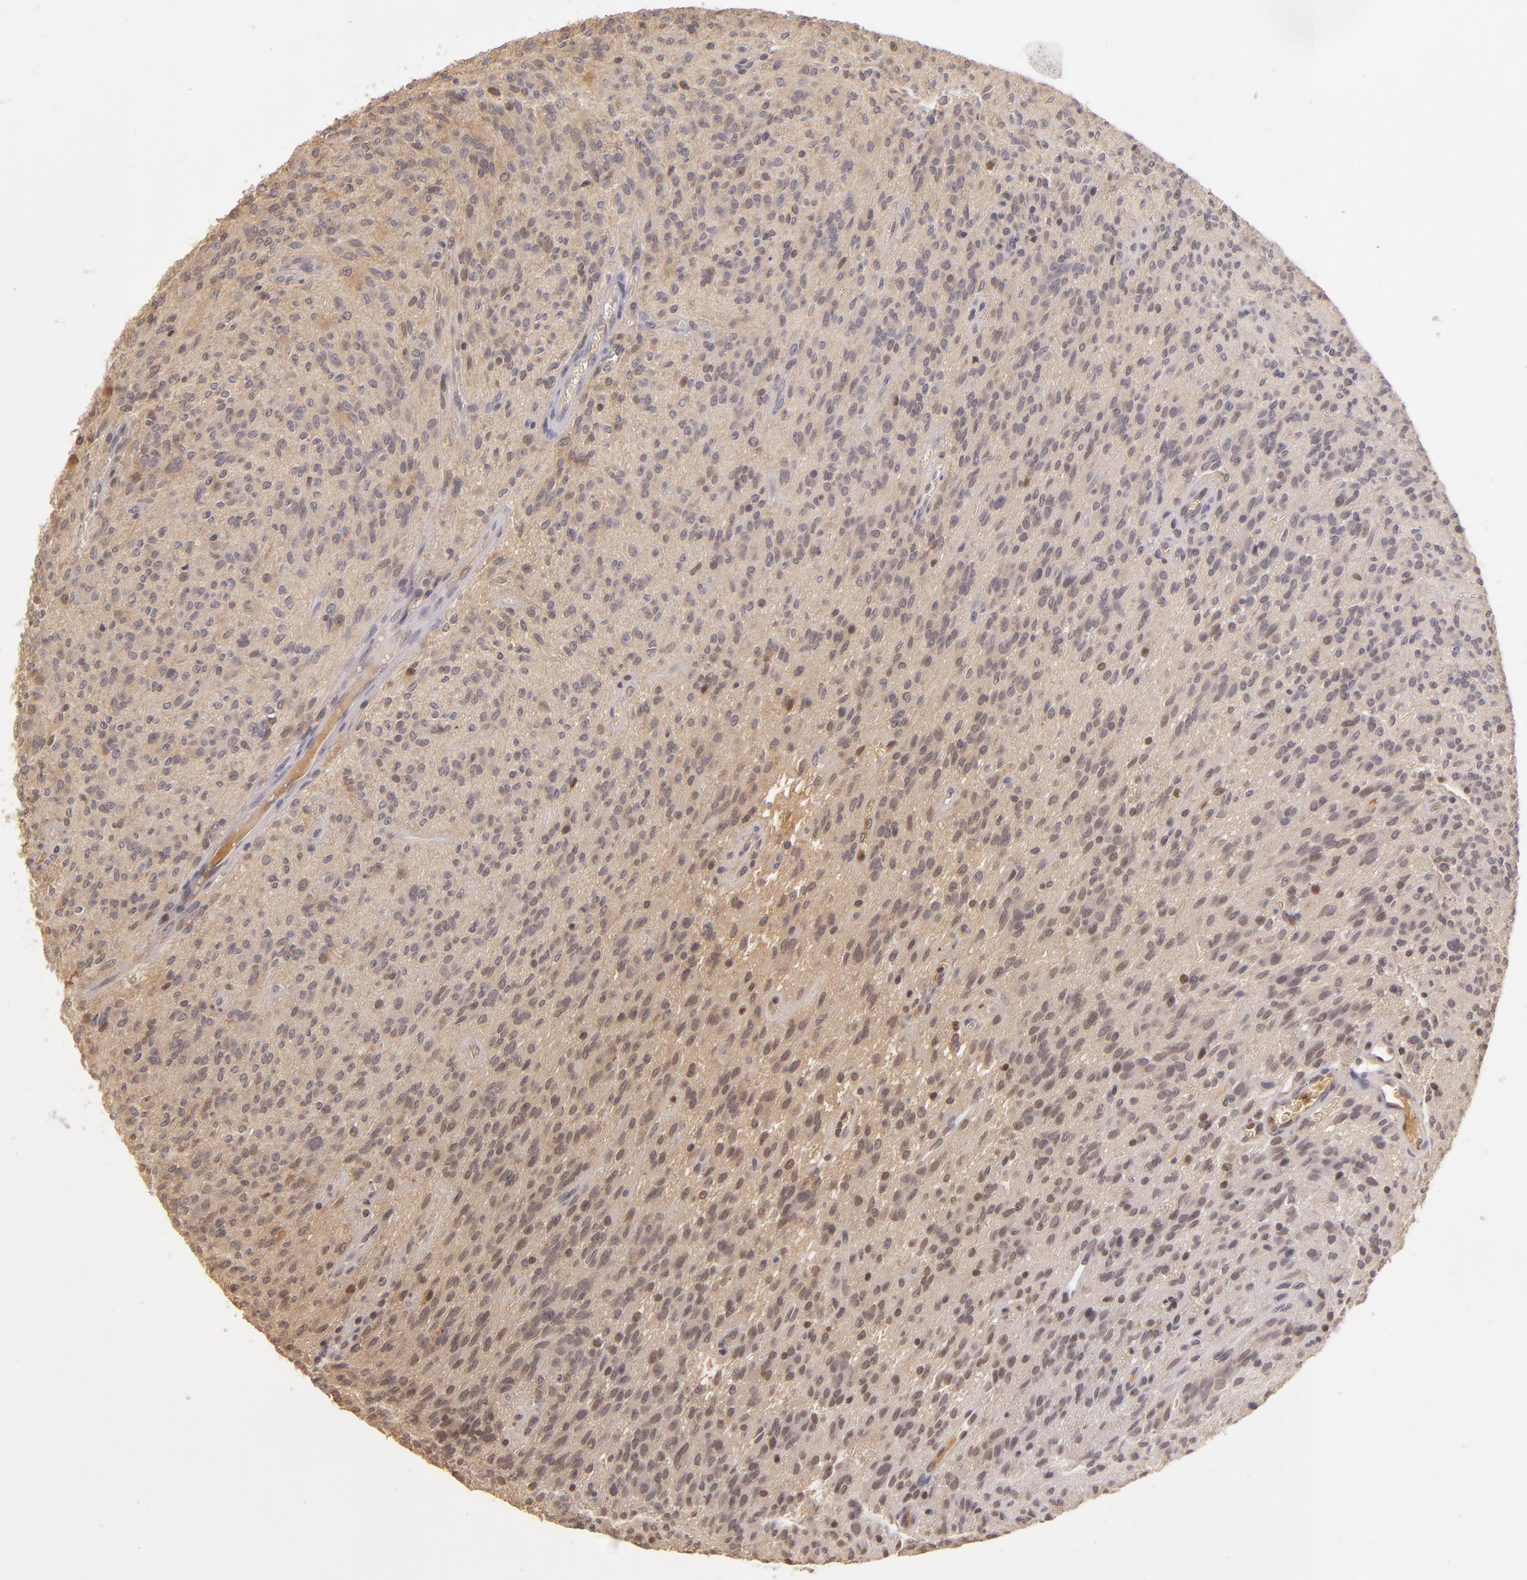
{"staining": {"intensity": "weak", "quantity": "<25%", "location": "cytoplasmic/membranous,nuclear"}, "tissue": "glioma", "cell_type": "Tumor cells", "image_type": "cancer", "snomed": [{"axis": "morphology", "description": "Glioma, malignant, Low grade"}, {"axis": "topography", "description": "Brain"}], "caption": "This is an immunohistochemistry (IHC) micrograph of glioma. There is no positivity in tumor cells.", "gene": "LRG1", "patient": {"sex": "female", "age": 15}}